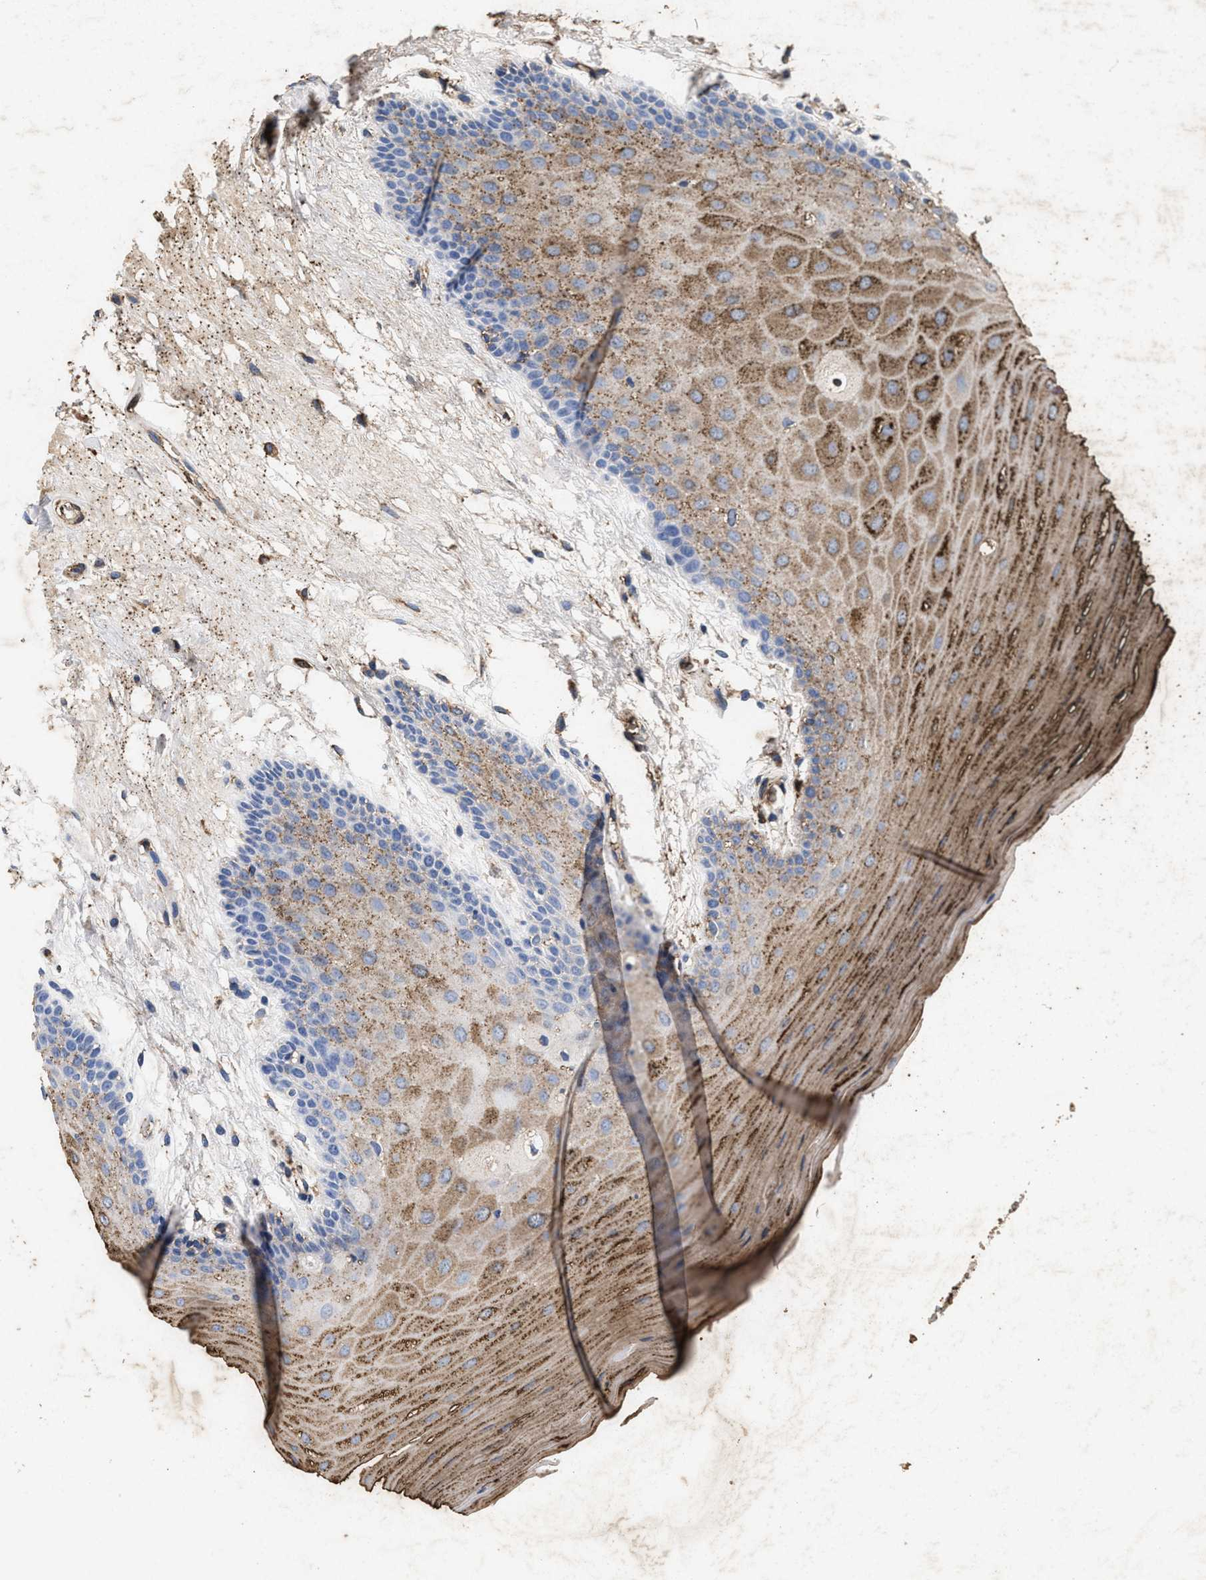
{"staining": {"intensity": "strong", "quantity": "25%-75%", "location": "cytoplasmic/membranous"}, "tissue": "oral mucosa", "cell_type": "Squamous epithelial cells", "image_type": "normal", "snomed": [{"axis": "morphology", "description": "Normal tissue, NOS"}, {"axis": "morphology", "description": "Squamous cell carcinoma, NOS"}, {"axis": "topography", "description": "Skeletal muscle"}, {"axis": "topography", "description": "Oral tissue"}, {"axis": "topography", "description": "Head-Neck"}], "caption": "Strong cytoplasmic/membranous positivity for a protein is identified in about 25%-75% of squamous epithelial cells of benign oral mucosa using immunohistochemistry.", "gene": "LTB4R2", "patient": {"sex": "male", "age": 71}}